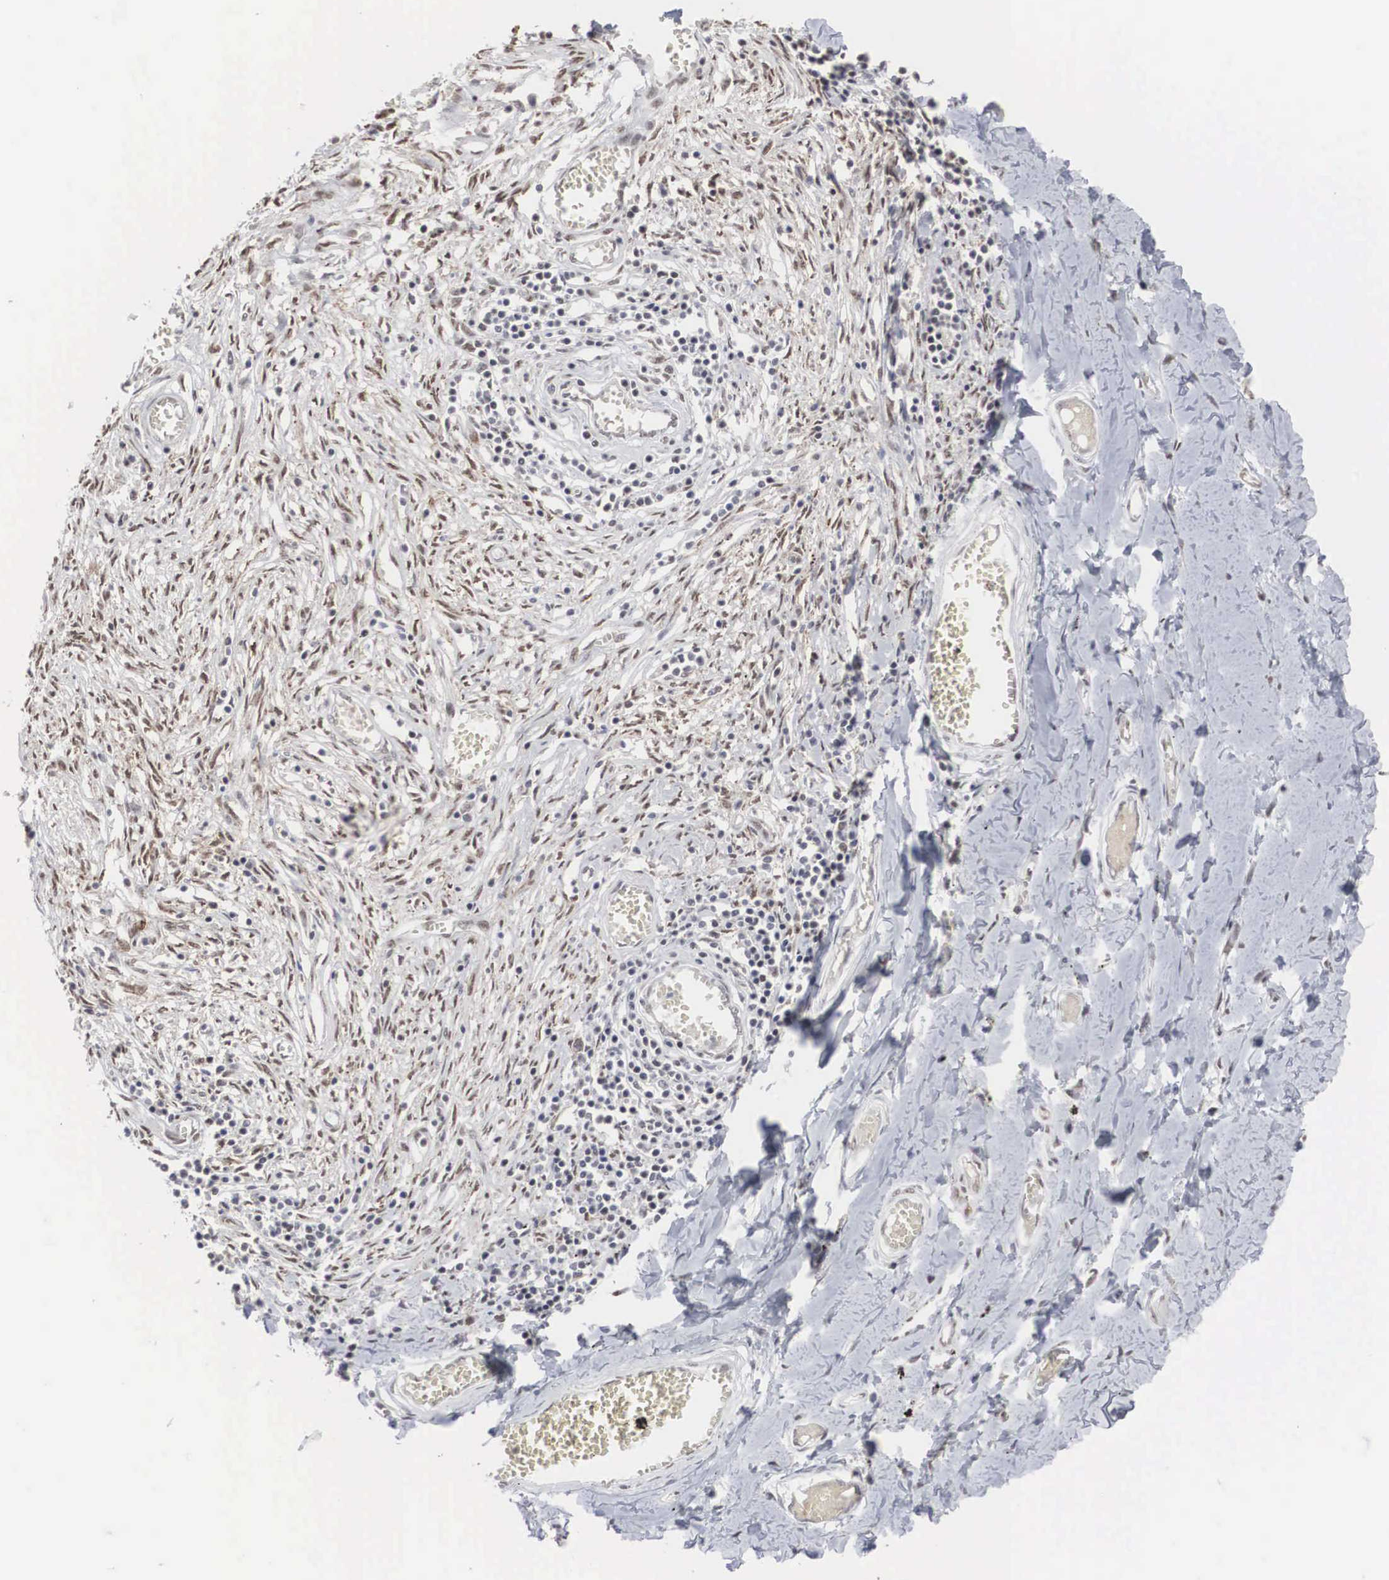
{"staining": {"intensity": "moderate", "quantity": ">75%", "location": "nuclear"}, "tissue": "adipose tissue", "cell_type": "Adipocytes", "image_type": "normal", "snomed": [{"axis": "morphology", "description": "Normal tissue, NOS"}, {"axis": "morphology", "description": "Sarcoma, NOS"}, {"axis": "topography", "description": "Skin"}, {"axis": "topography", "description": "Soft tissue"}], "caption": "Moderate nuclear staining is seen in approximately >75% of adipocytes in normal adipose tissue.", "gene": "AUTS2", "patient": {"sex": "female", "age": 51}}